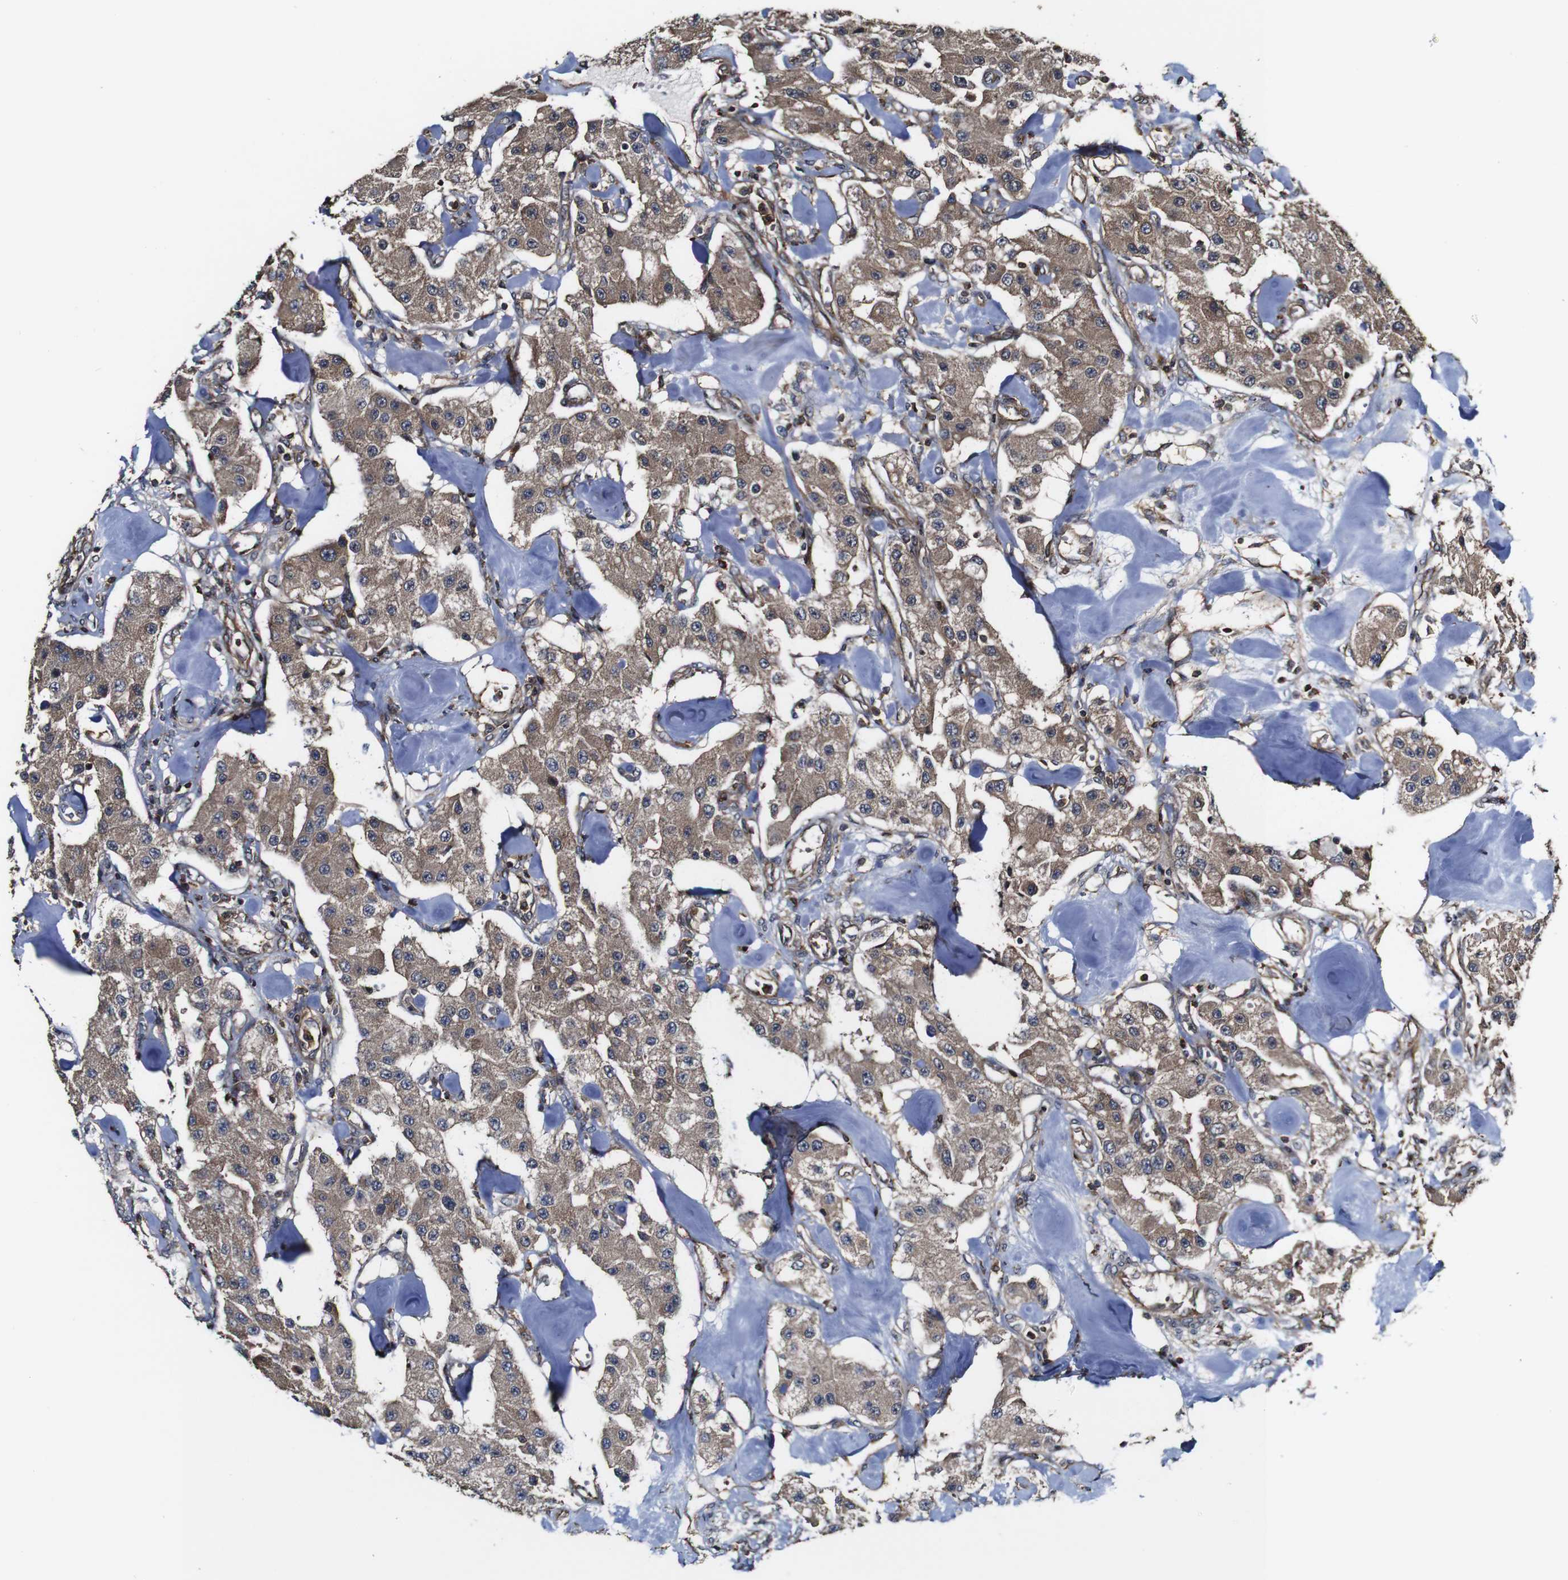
{"staining": {"intensity": "moderate", "quantity": ">75%", "location": "cytoplasmic/membranous"}, "tissue": "carcinoid", "cell_type": "Tumor cells", "image_type": "cancer", "snomed": [{"axis": "morphology", "description": "Carcinoid, malignant, NOS"}, {"axis": "topography", "description": "Pancreas"}], "caption": "Protein analysis of carcinoid tissue shows moderate cytoplasmic/membranous staining in approximately >75% of tumor cells.", "gene": "TNIK", "patient": {"sex": "male", "age": 41}}